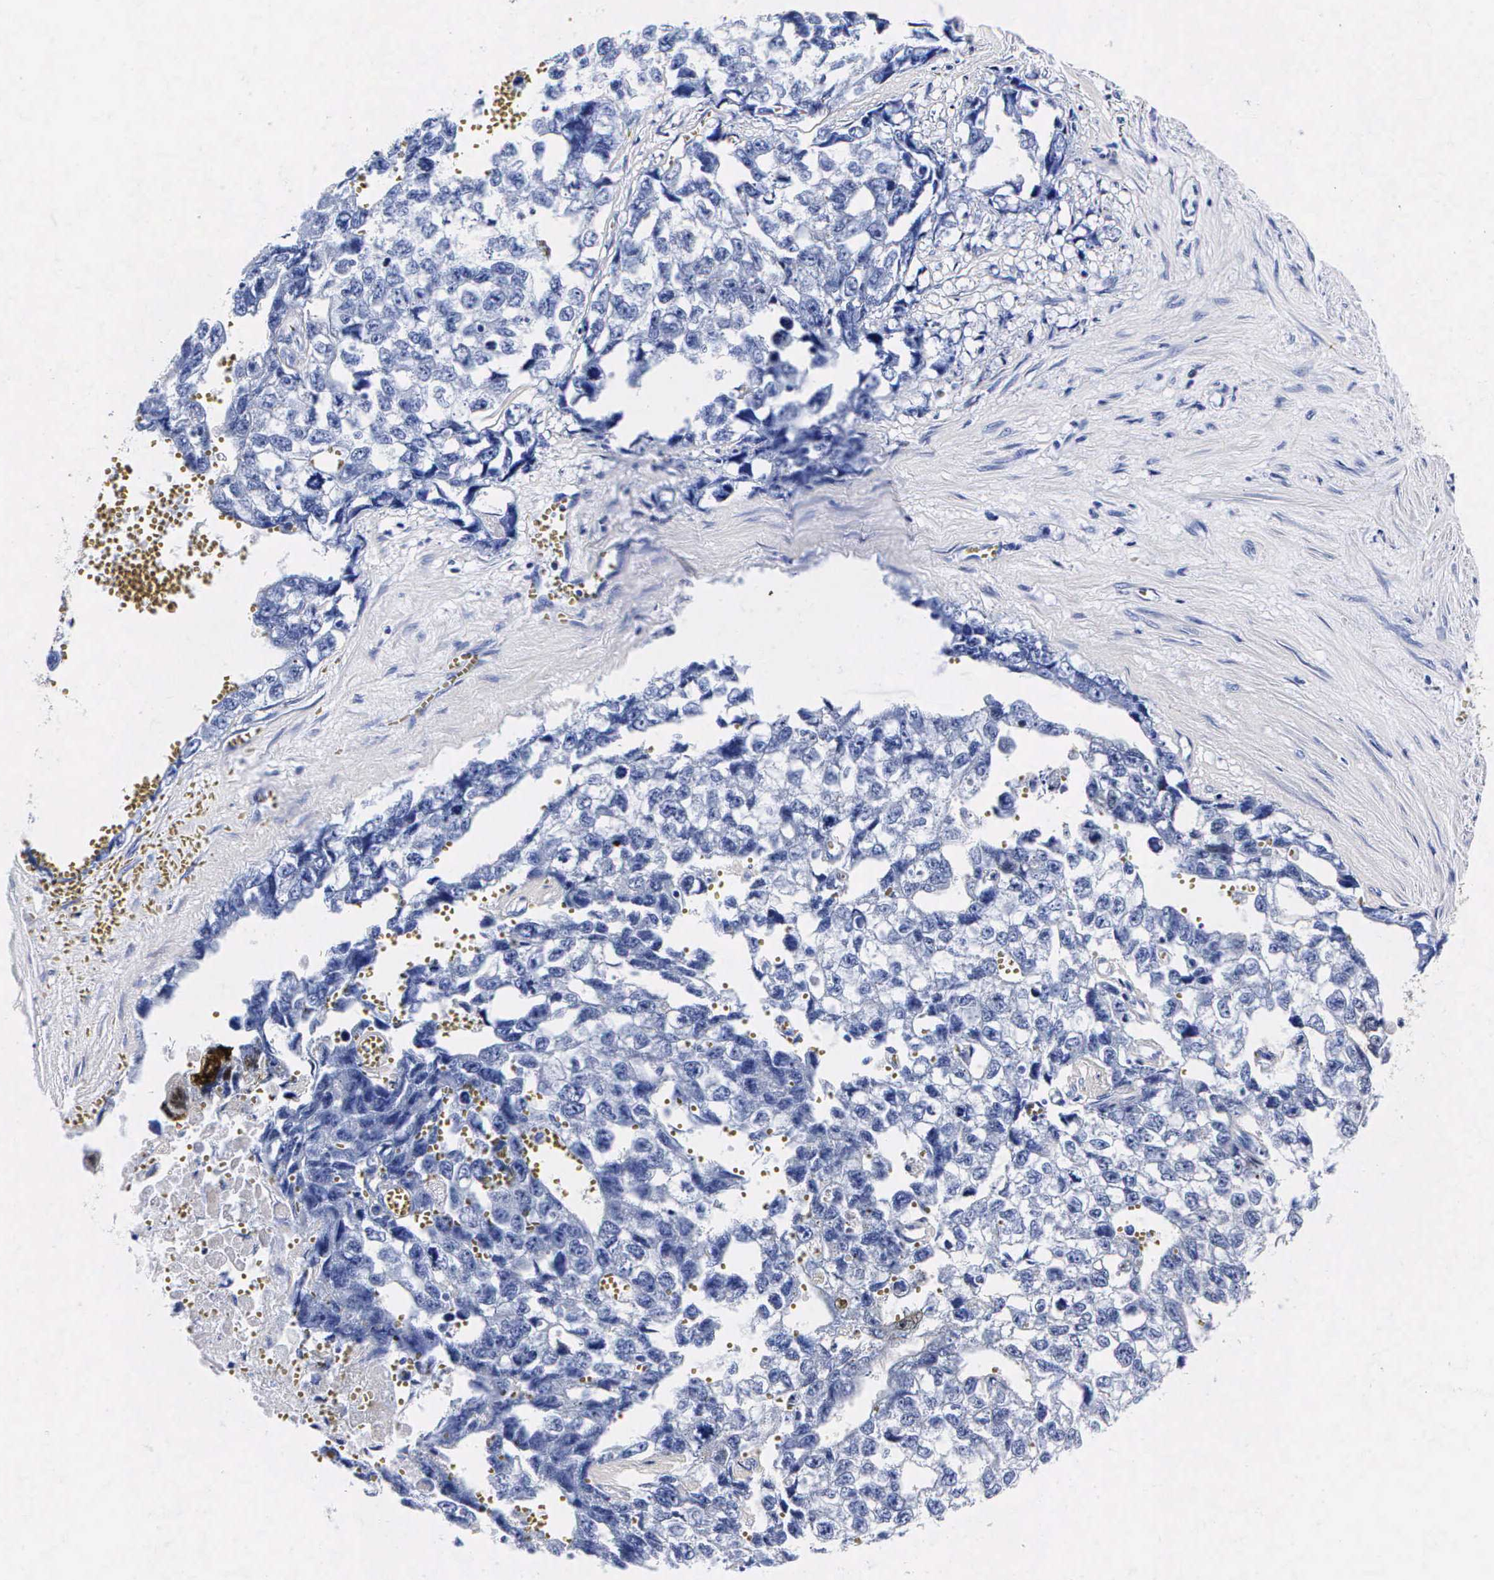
{"staining": {"intensity": "negative", "quantity": "none", "location": "none"}, "tissue": "testis cancer", "cell_type": "Tumor cells", "image_type": "cancer", "snomed": [{"axis": "morphology", "description": "Carcinoma, Embryonal, NOS"}, {"axis": "topography", "description": "Testis"}], "caption": "This is an immunohistochemistry (IHC) image of human testis cancer. There is no positivity in tumor cells.", "gene": "ENO2", "patient": {"sex": "male", "age": 31}}